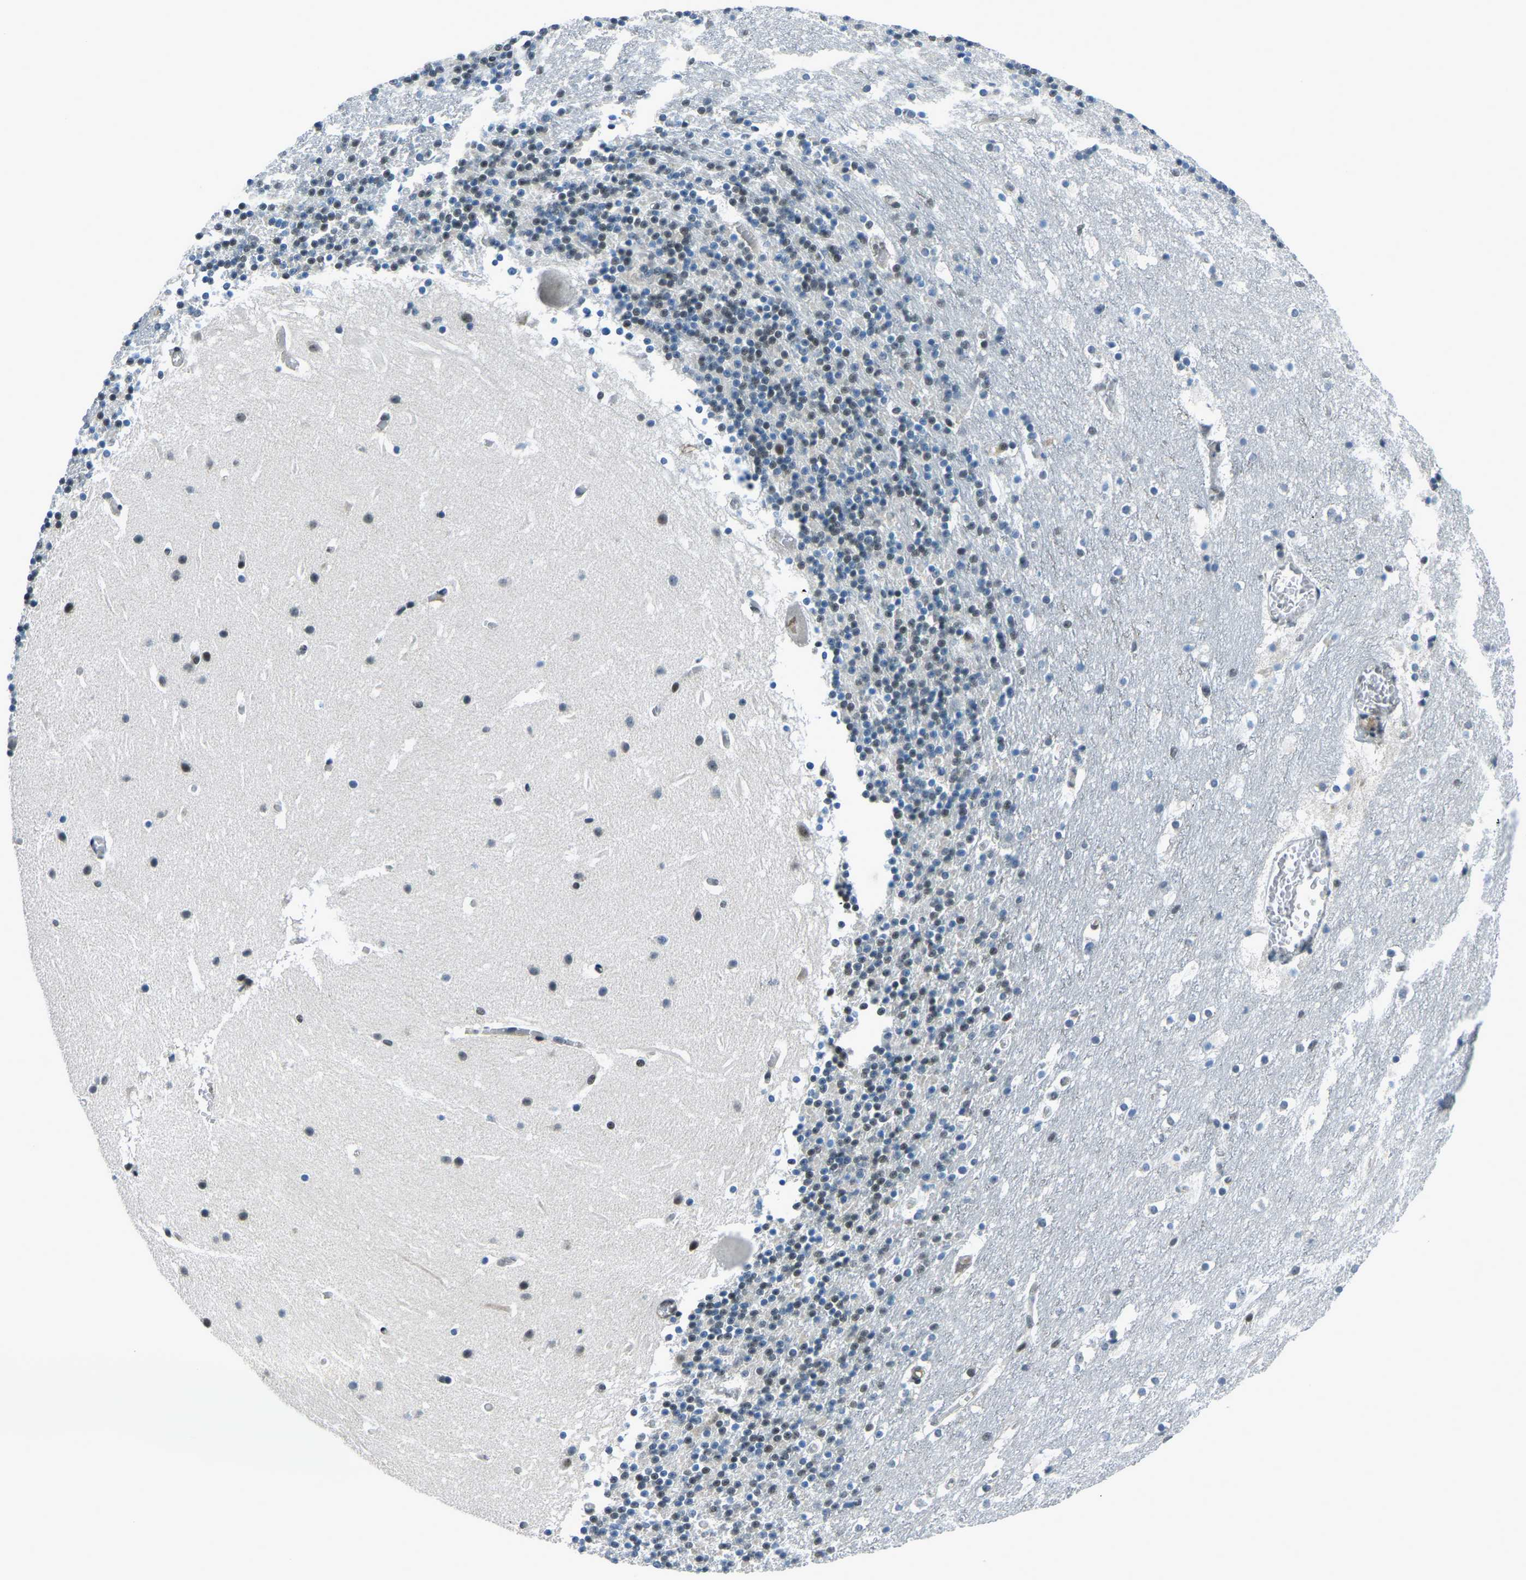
{"staining": {"intensity": "weak", "quantity": "<25%", "location": "nuclear"}, "tissue": "cerebellum", "cell_type": "Cells in granular layer", "image_type": "normal", "snomed": [{"axis": "morphology", "description": "Normal tissue, NOS"}, {"axis": "topography", "description": "Cerebellum"}], "caption": "Normal cerebellum was stained to show a protein in brown. There is no significant positivity in cells in granular layer.", "gene": "PRCC", "patient": {"sex": "male", "age": 45}}